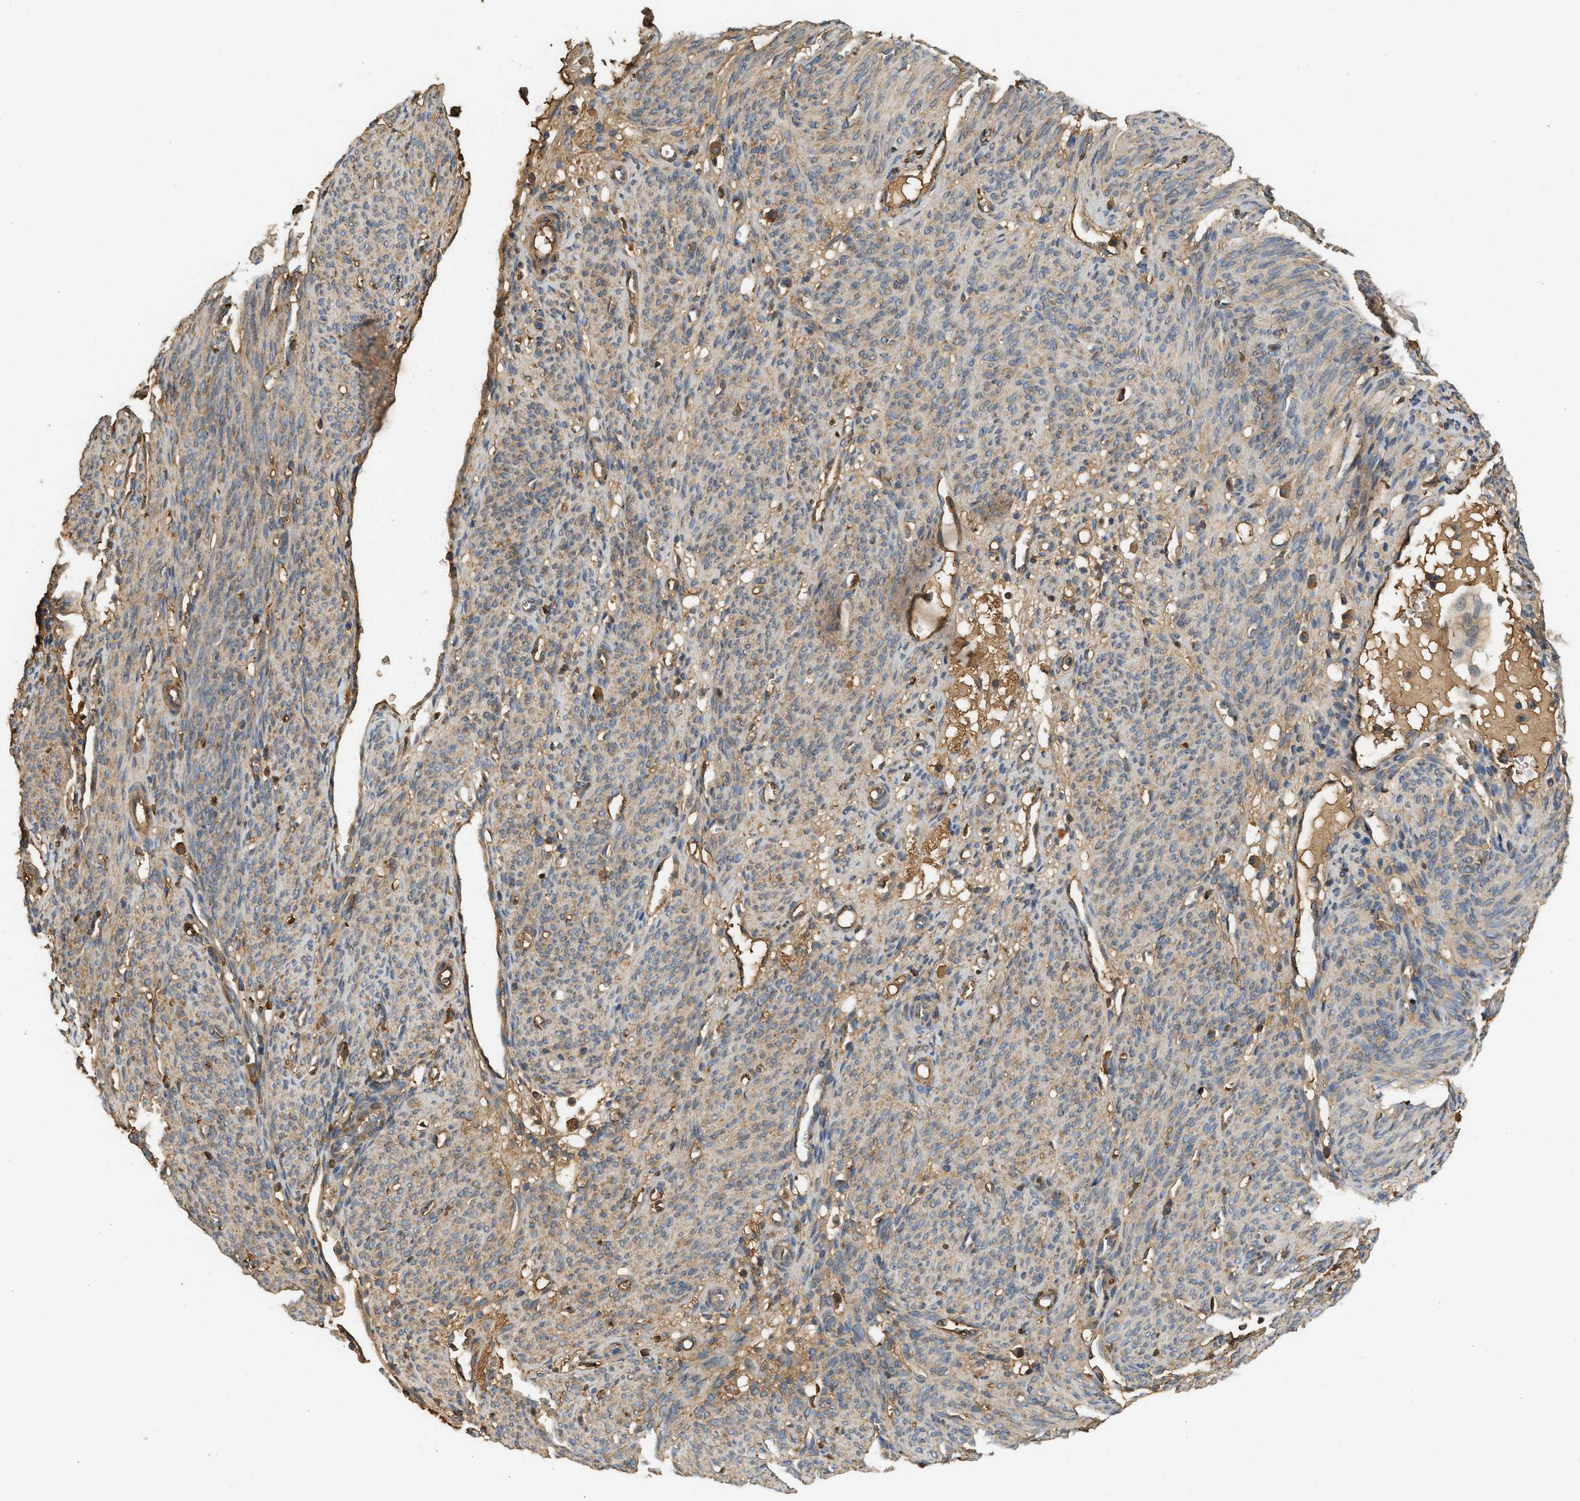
{"staining": {"intensity": "negative", "quantity": "none", "location": "none"}, "tissue": "endometrium", "cell_type": "Cells in endometrial stroma", "image_type": "normal", "snomed": [{"axis": "morphology", "description": "Normal tissue, NOS"}, {"axis": "morphology", "description": "Adenocarcinoma, NOS"}, {"axis": "topography", "description": "Endometrium"}, {"axis": "topography", "description": "Ovary"}], "caption": "Cells in endometrial stroma are negative for protein expression in unremarkable human endometrium. The staining was performed using DAB (3,3'-diaminobenzidine) to visualize the protein expression in brown, while the nuclei were stained in blue with hematoxylin (Magnification: 20x).", "gene": "F8", "patient": {"sex": "female", "age": 68}}